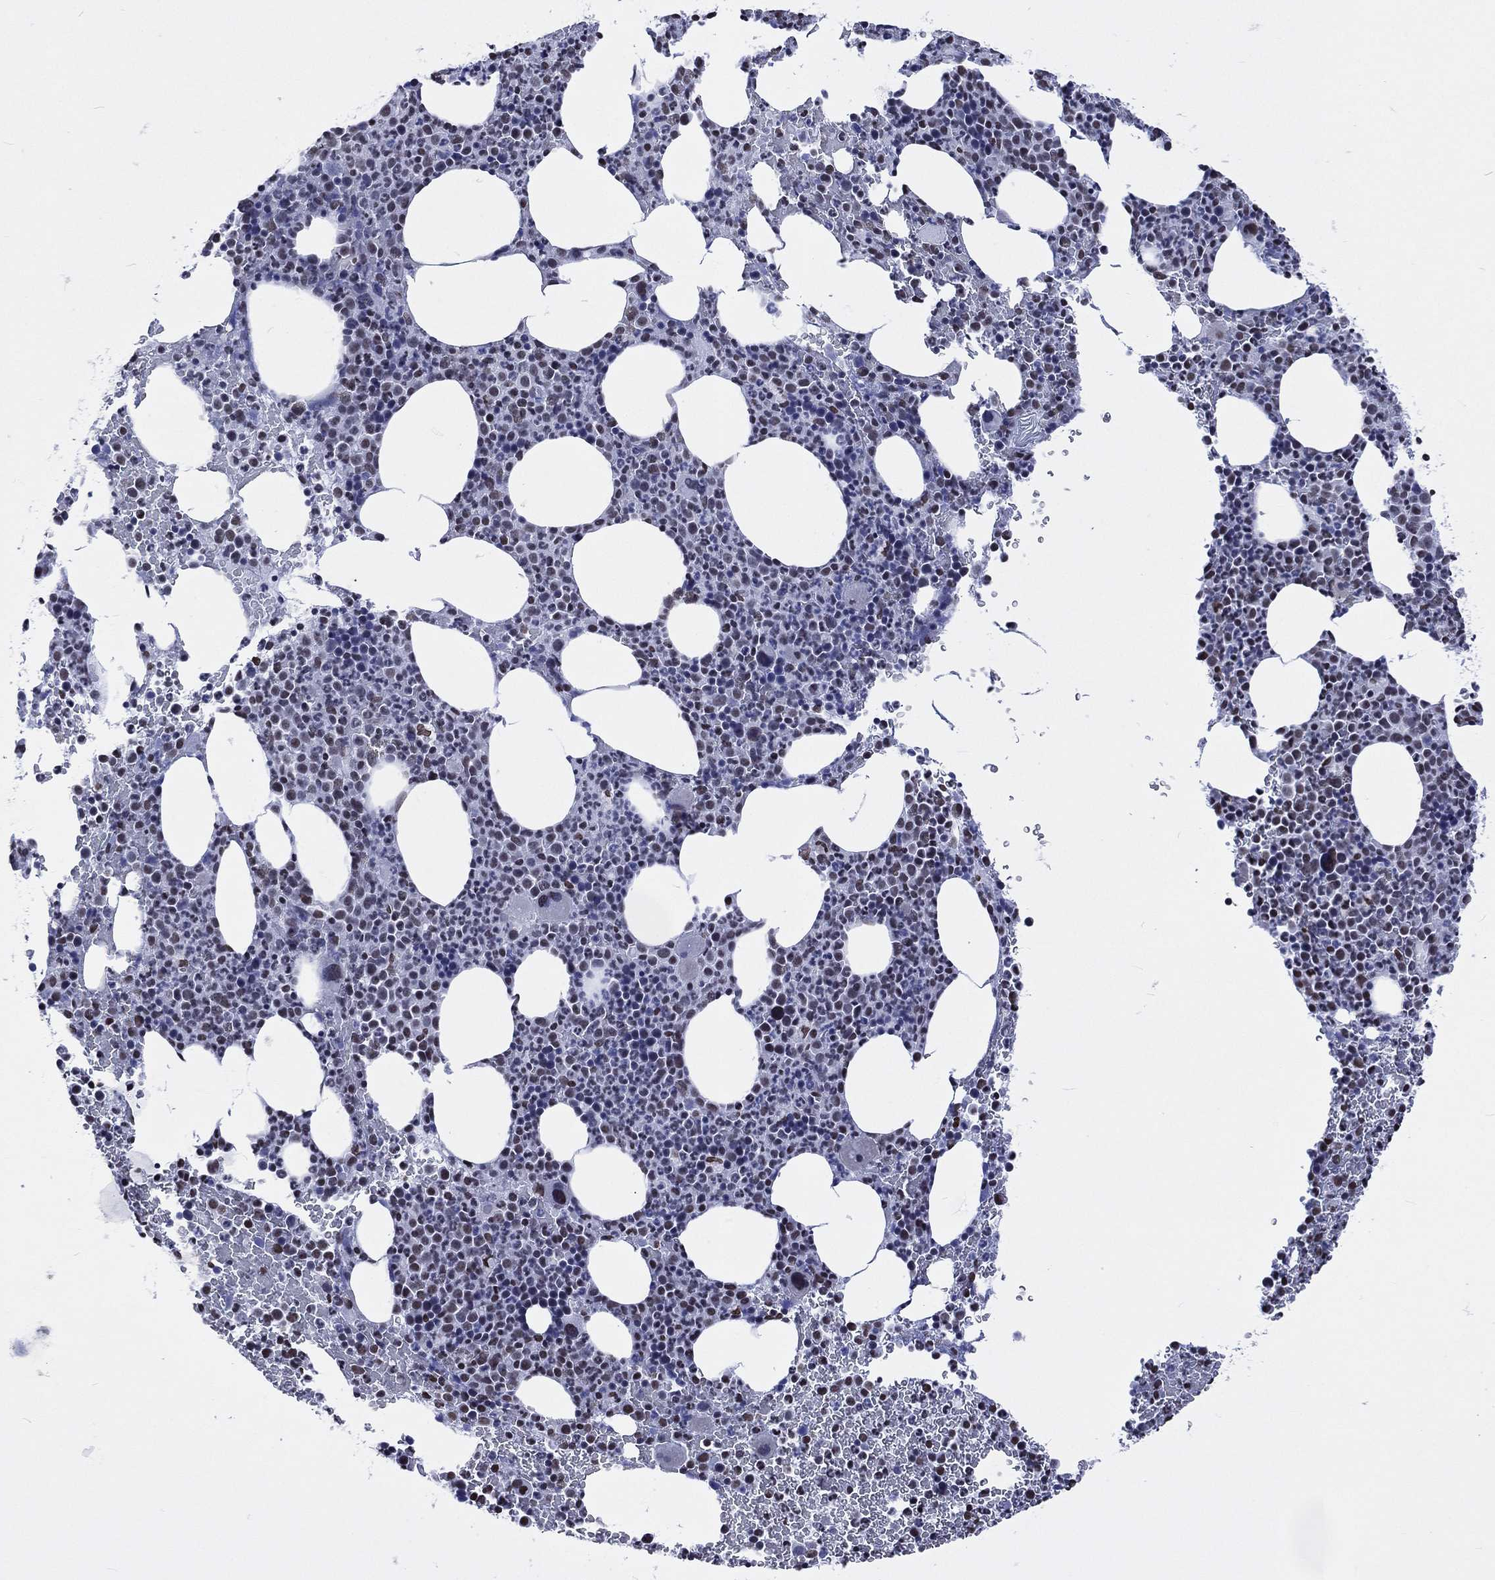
{"staining": {"intensity": "negative", "quantity": "none", "location": "none"}, "tissue": "bone marrow", "cell_type": "Hematopoietic cells", "image_type": "normal", "snomed": [{"axis": "morphology", "description": "Normal tissue, NOS"}, {"axis": "topography", "description": "Bone marrow"}], "caption": "This is an immunohistochemistry photomicrograph of normal bone marrow. There is no expression in hematopoietic cells.", "gene": "RETREG2", "patient": {"sex": "male", "age": 83}}